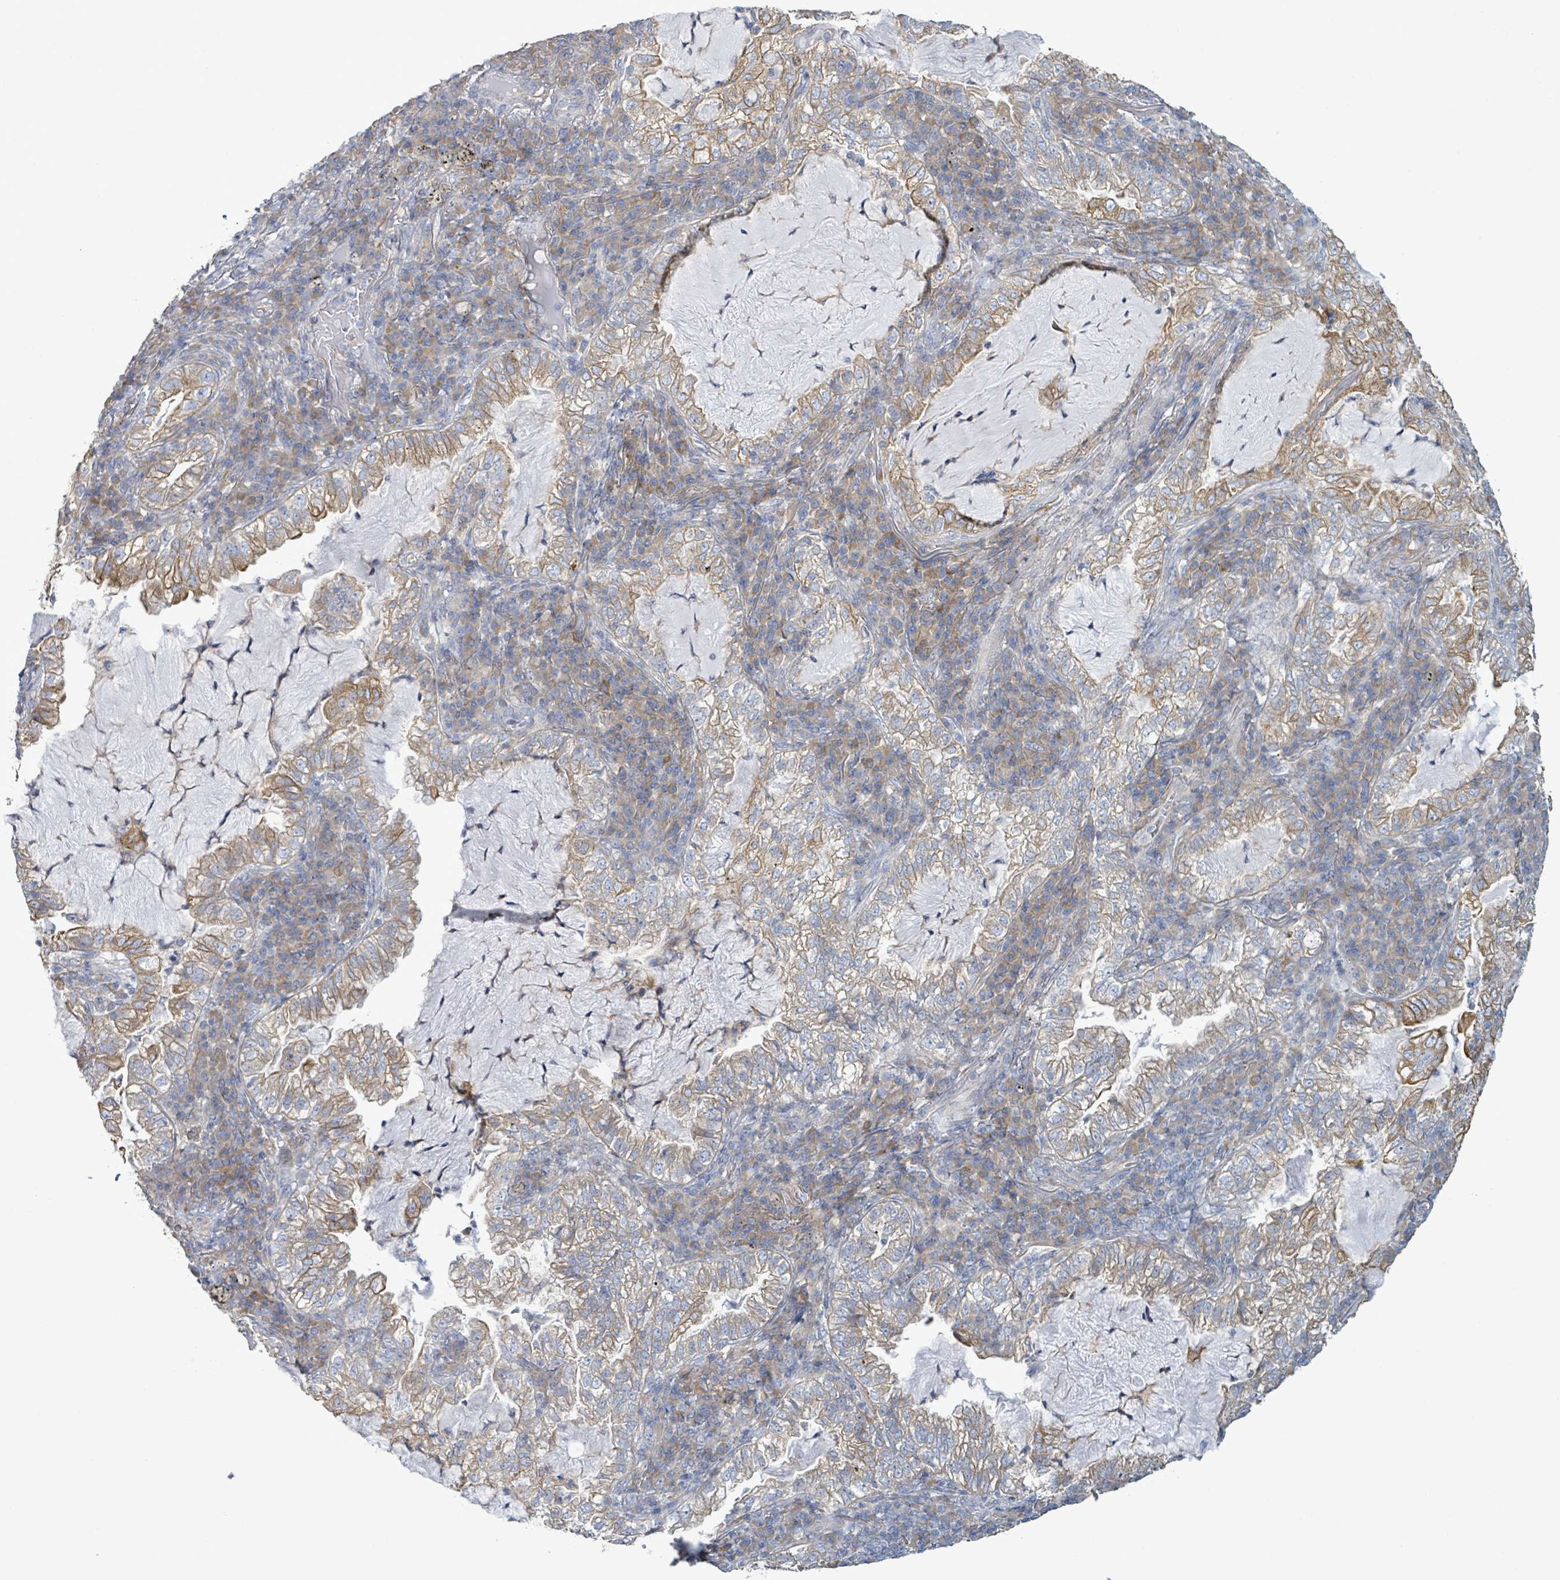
{"staining": {"intensity": "moderate", "quantity": "25%-75%", "location": "cytoplasmic/membranous"}, "tissue": "lung cancer", "cell_type": "Tumor cells", "image_type": "cancer", "snomed": [{"axis": "morphology", "description": "Adenocarcinoma, NOS"}, {"axis": "topography", "description": "Lung"}], "caption": "This is a micrograph of immunohistochemistry (IHC) staining of lung adenocarcinoma, which shows moderate staining in the cytoplasmic/membranous of tumor cells.", "gene": "COL13A1", "patient": {"sex": "female", "age": 73}}